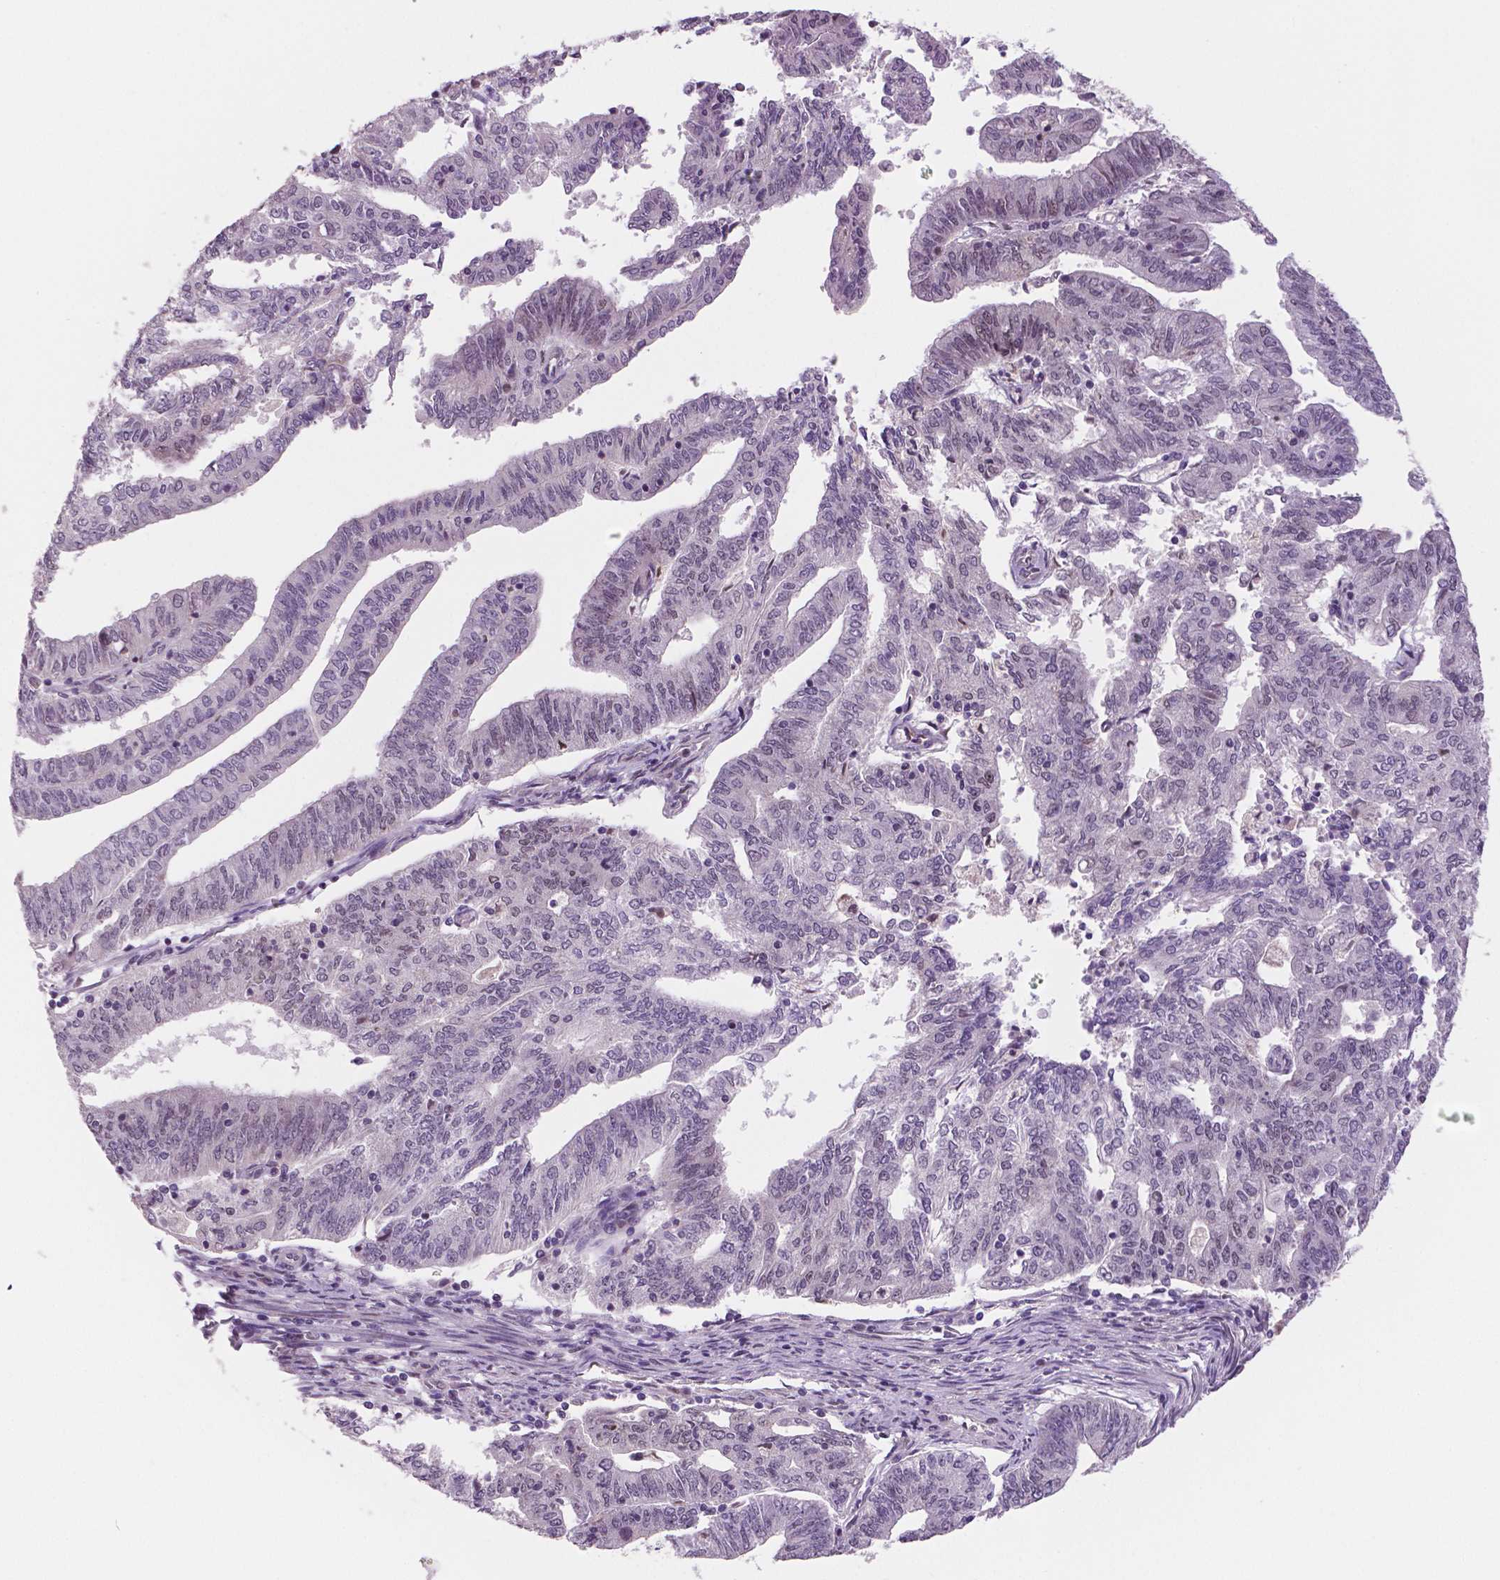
{"staining": {"intensity": "negative", "quantity": "none", "location": "none"}, "tissue": "endometrial cancer", "cell_type": "Tumor cells", "image_type": "cancer", "snomed": [{"axis": "morphology", "description": "Adenocarcinoma, NOS"}, {"axis": "topography", "description": "Endometrium"}], "caption": "Immunohistochemistry of human adenocarcinoma (endometrial) shows no expression in tumor cells. (Stains: DAB immunohistochemistry (IHC) with hematoxylin counter stain, Microscopy: brightfield microscopy at high magnification).", "gene": "STAT3", "patient": {"sex": "female", "age": 82}}